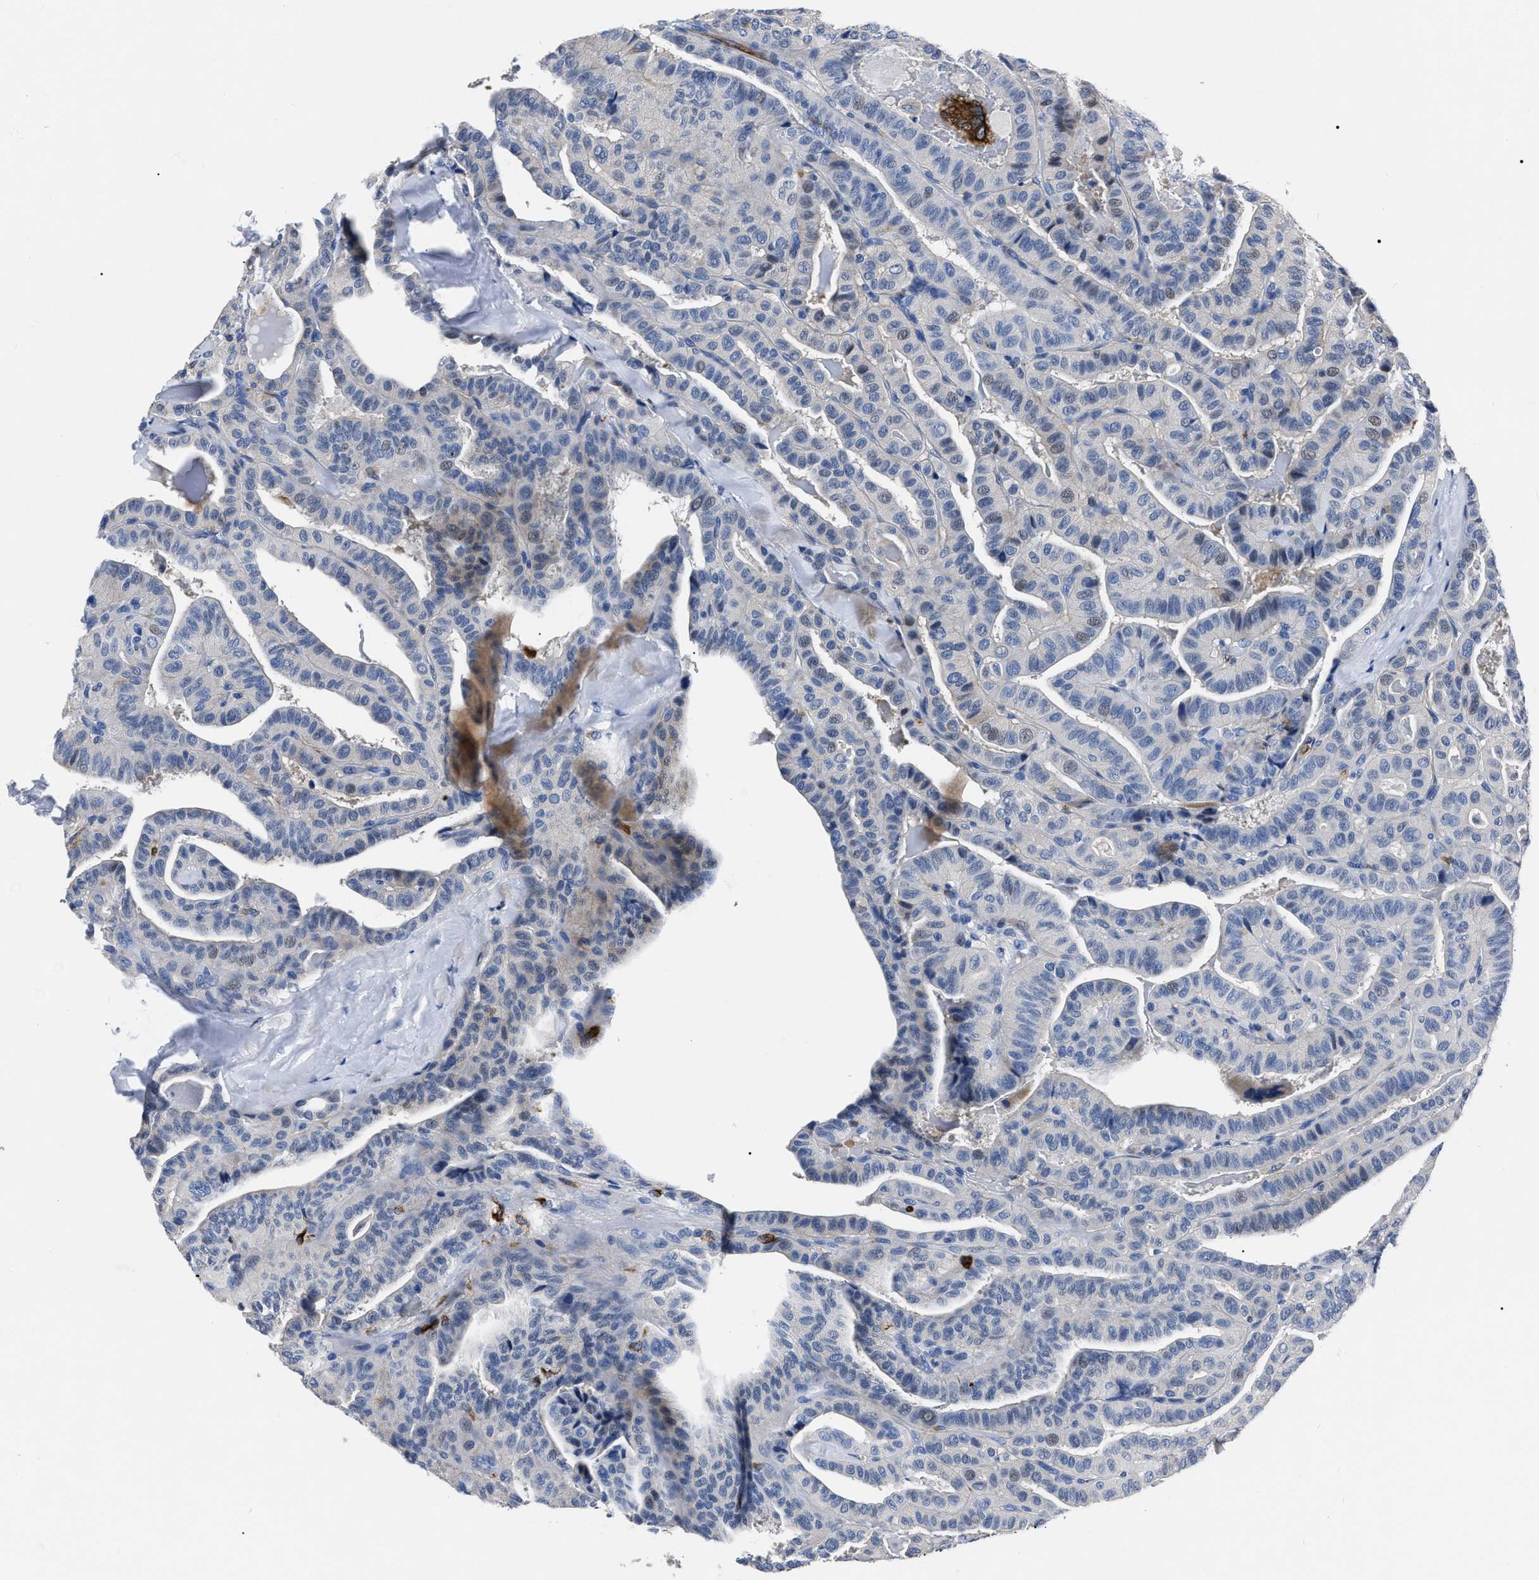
{"staining": {"intensity": "weak", "quantity": "<25%", "location": "nuclear"}, "tissue": "thyroid cancer", "cell_type": "Tumor cells", "image_type": "cancer", "snomed": [{"axis": "morphology", "description": "Papillary adenocarcinoma, NOS"}, {"axis": "topography", "description": "Thyroid gland"}], "caption": "Immunohistochemistry (IHC) image of thyroid cancer stained for a protein (brown), which reveals no positivity in tumor cells. (DAB immunohistochemistry with hematoxylin counter stain).", "gene": "OR10G3", "patient": {"sex": "male", "age": 77}}